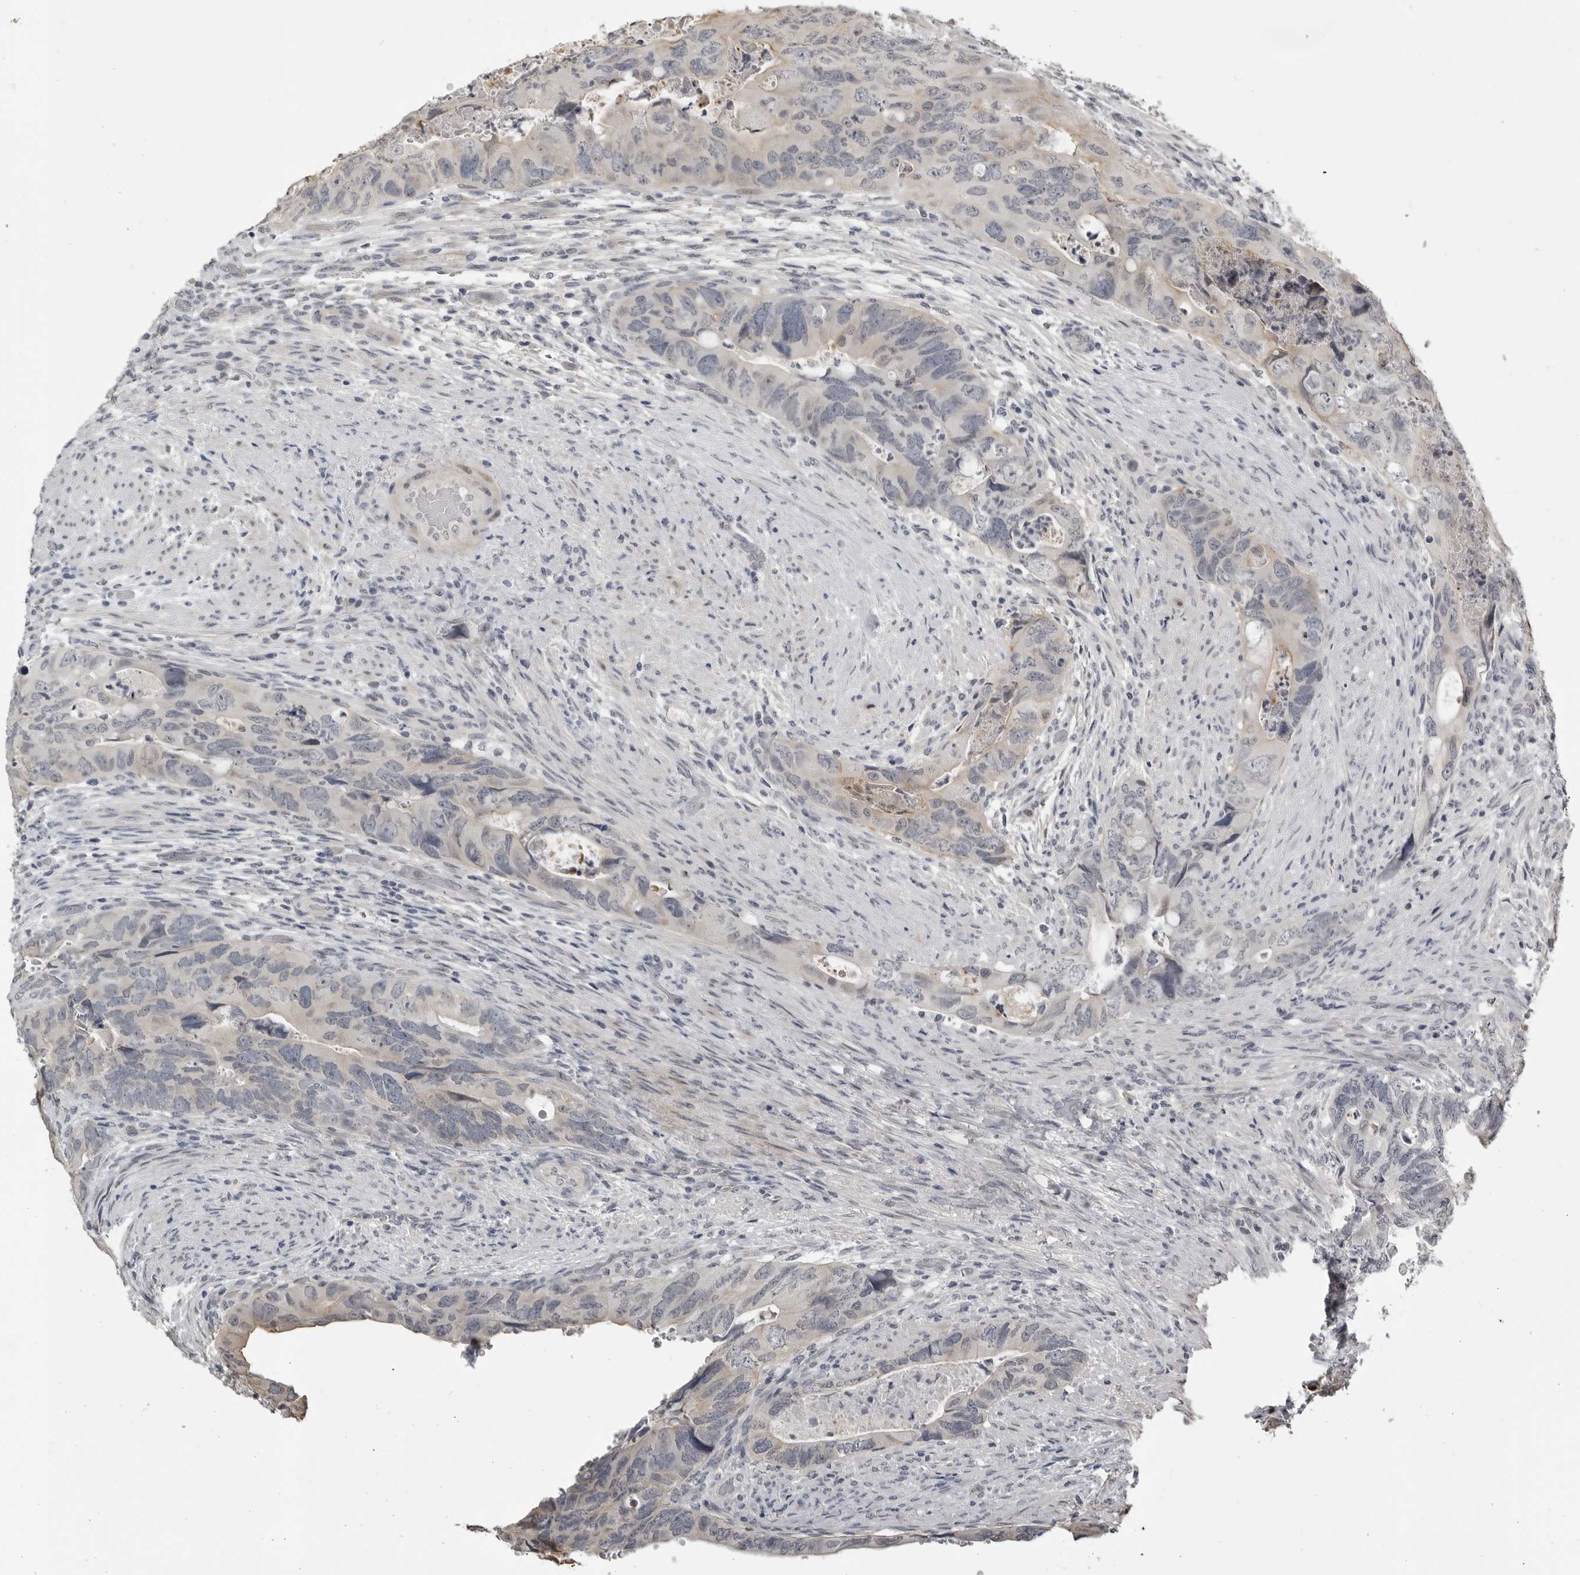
{"staining": {"intensity": "negative", "quantity": "none", "location": "none"}, "tissue": "colorectal cancer", "cell_type": "Tumor cells", "image_type": "cancer", "snomed": [{"axis": "morphology", "description": "Adenocarcinoma, NOS"}, {"axis": "topography", "description": "Rectum"}], "caption": "This photomicrograph is of adenocarcinoma (colorectal) stained with immunohistochemistry to label a protein in brown with the nuclei are counter-stained blue. There is no expression in tumor cells. (DAB immunohistochemistry (IHC) visualized using brightfield microscopy, high magnification).", "gene": "PRRX2", "patient": {"sex": "male", "age": 63}}